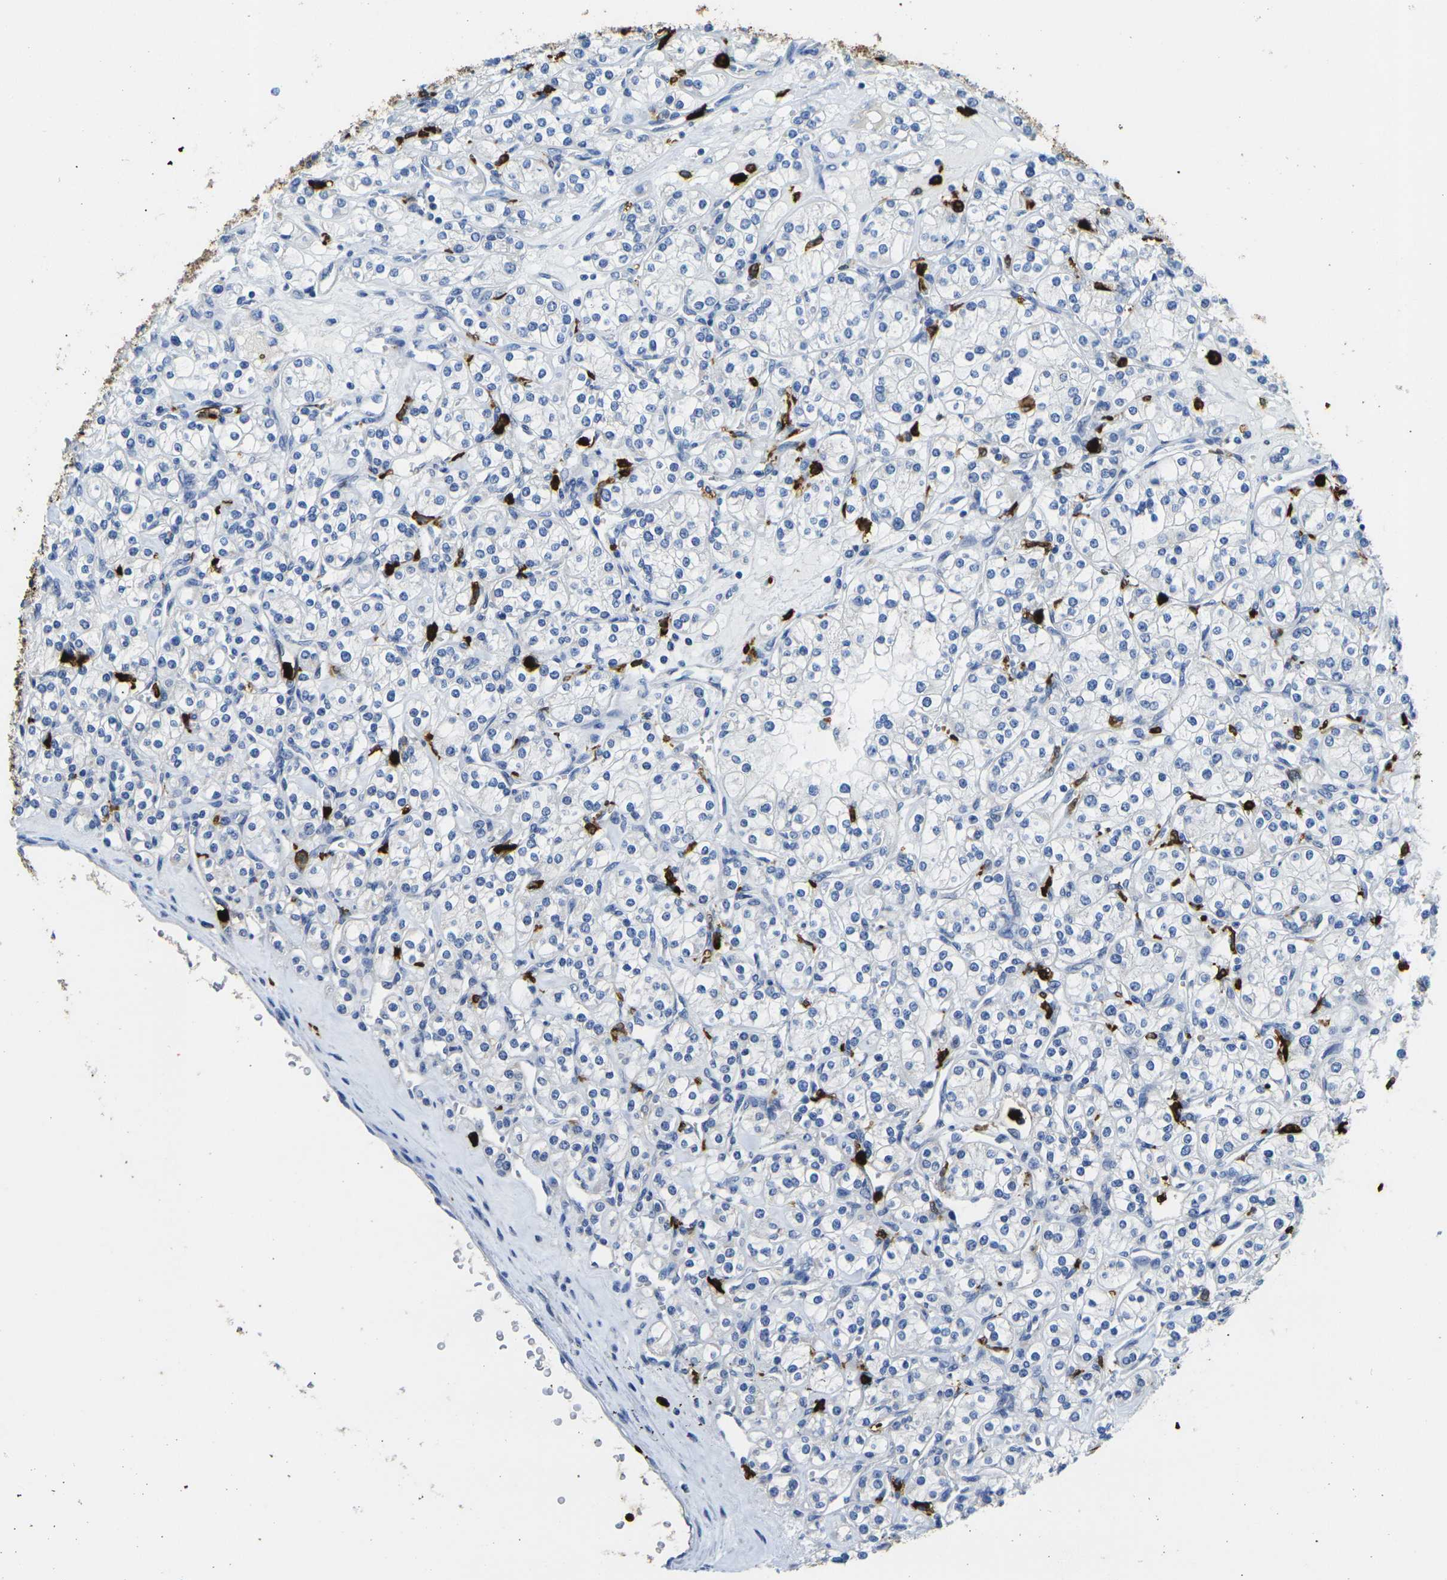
{"staining": {"intensity": "negative", "quantity": "none", "location": "none"}, "tissue": "renal cancer", "cell_type": "Tumor cells", "image_type": "cancer", "snomed": [{"axis": "morphology", "description": "Adenocarcinoma, NOS"}, {"axis": "topography", "description": "Kidney"}], "caption": "Tumor cells are negative for brown protein staining in renal adenocarcinoma.", "gene": "S100A9", "patient": {"sex": "male", "age": 77}}